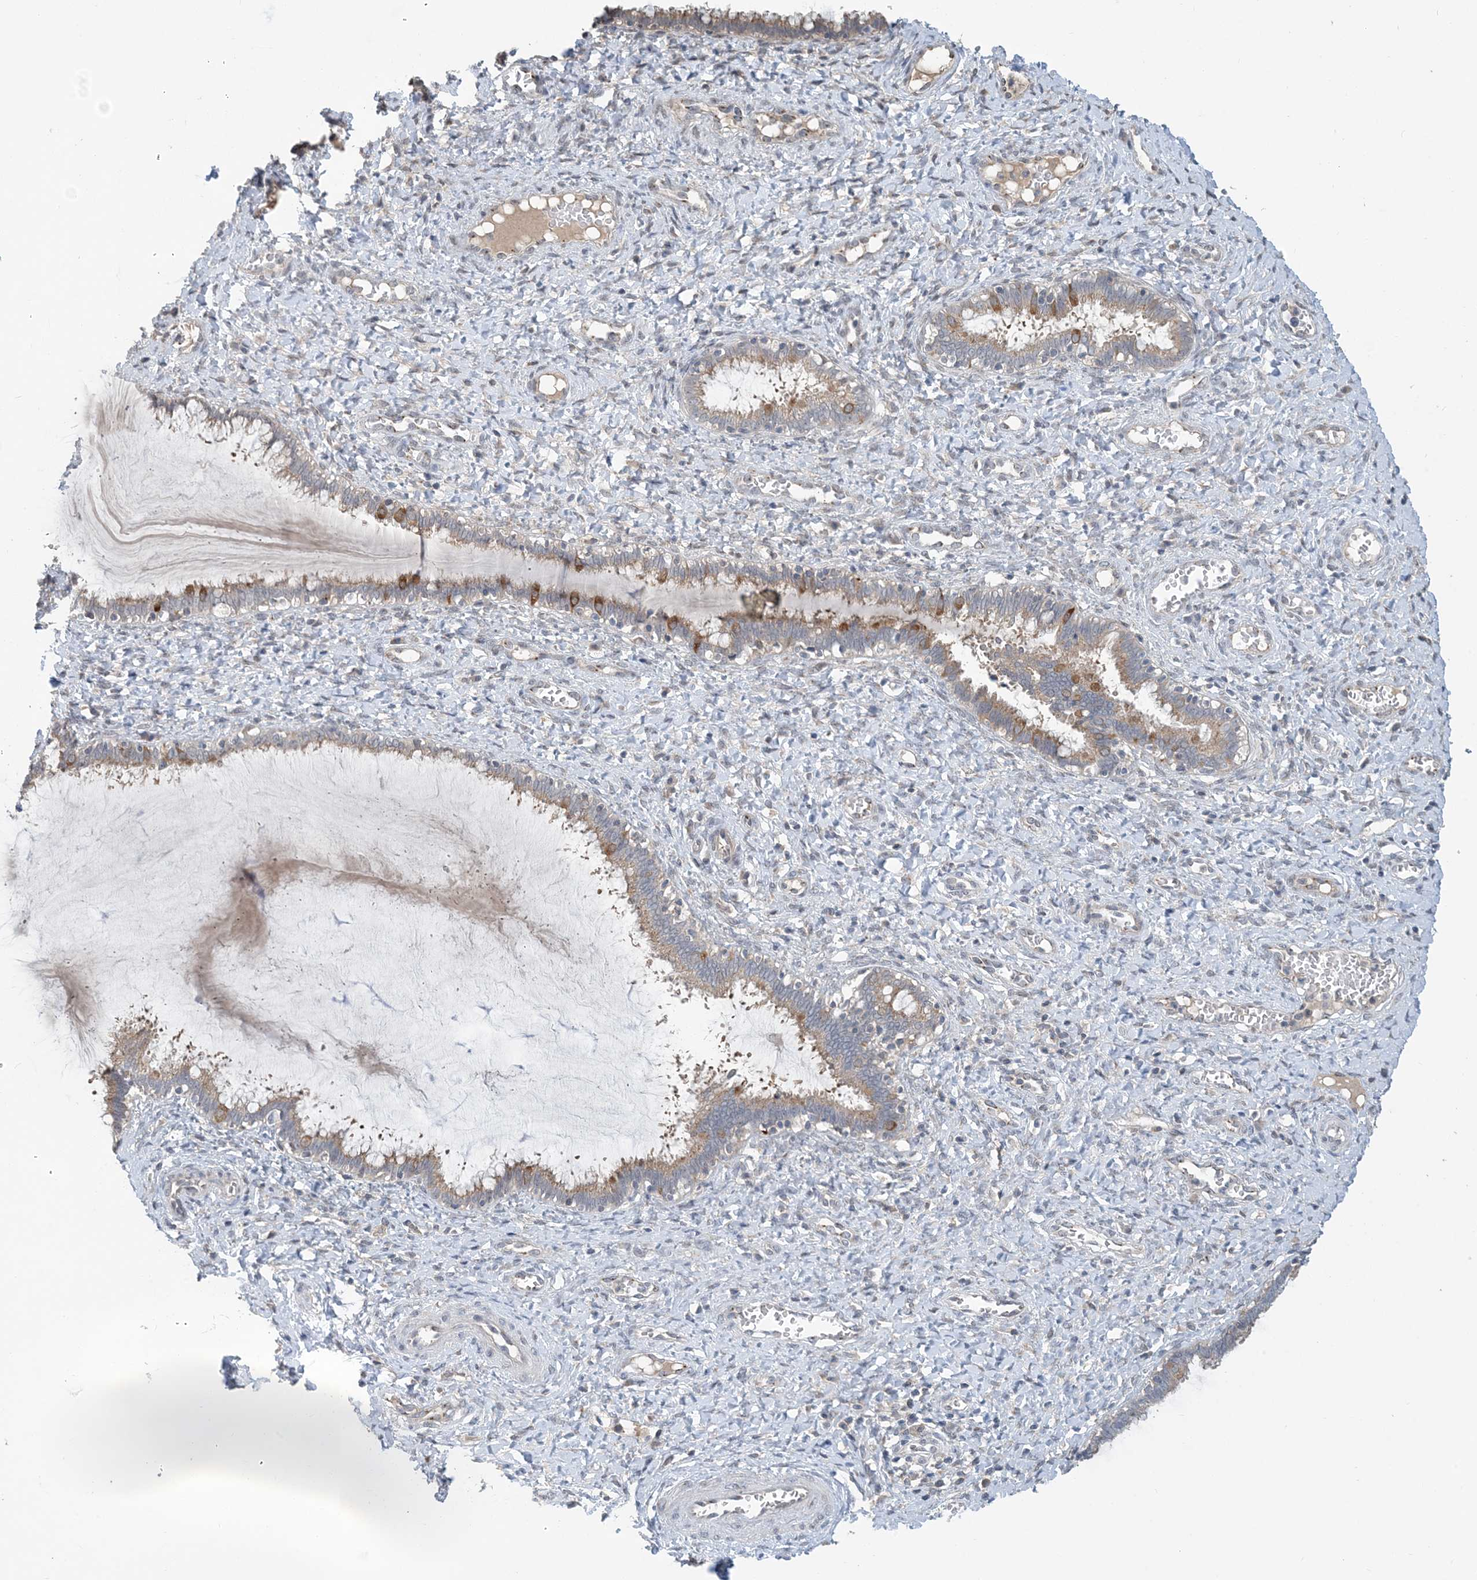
{"staining": {"intensity": "moderate", "quantity": "<25%", "location": "cytoplasmic/membranous"}, "tissue": "cervix", "cell_type": "Glandular cells", "image_type": "normal", "snomed": [{"axis": "morphology", "description": "Normal tissue, NOS"}, {"axis": "morphology", "description": "Adenocarcinoma, NOS"}, {"axis": "topography", "description": "Cervix"}], "caption": "About <25% of glandular cells in unremarkable cervix demonstrate moderate cytoplasmic/membranous protein expression as visualized by brown immunohistochemical staining.", "gene": "TINAG", "patient": {"sex": "female", "age": 29}}